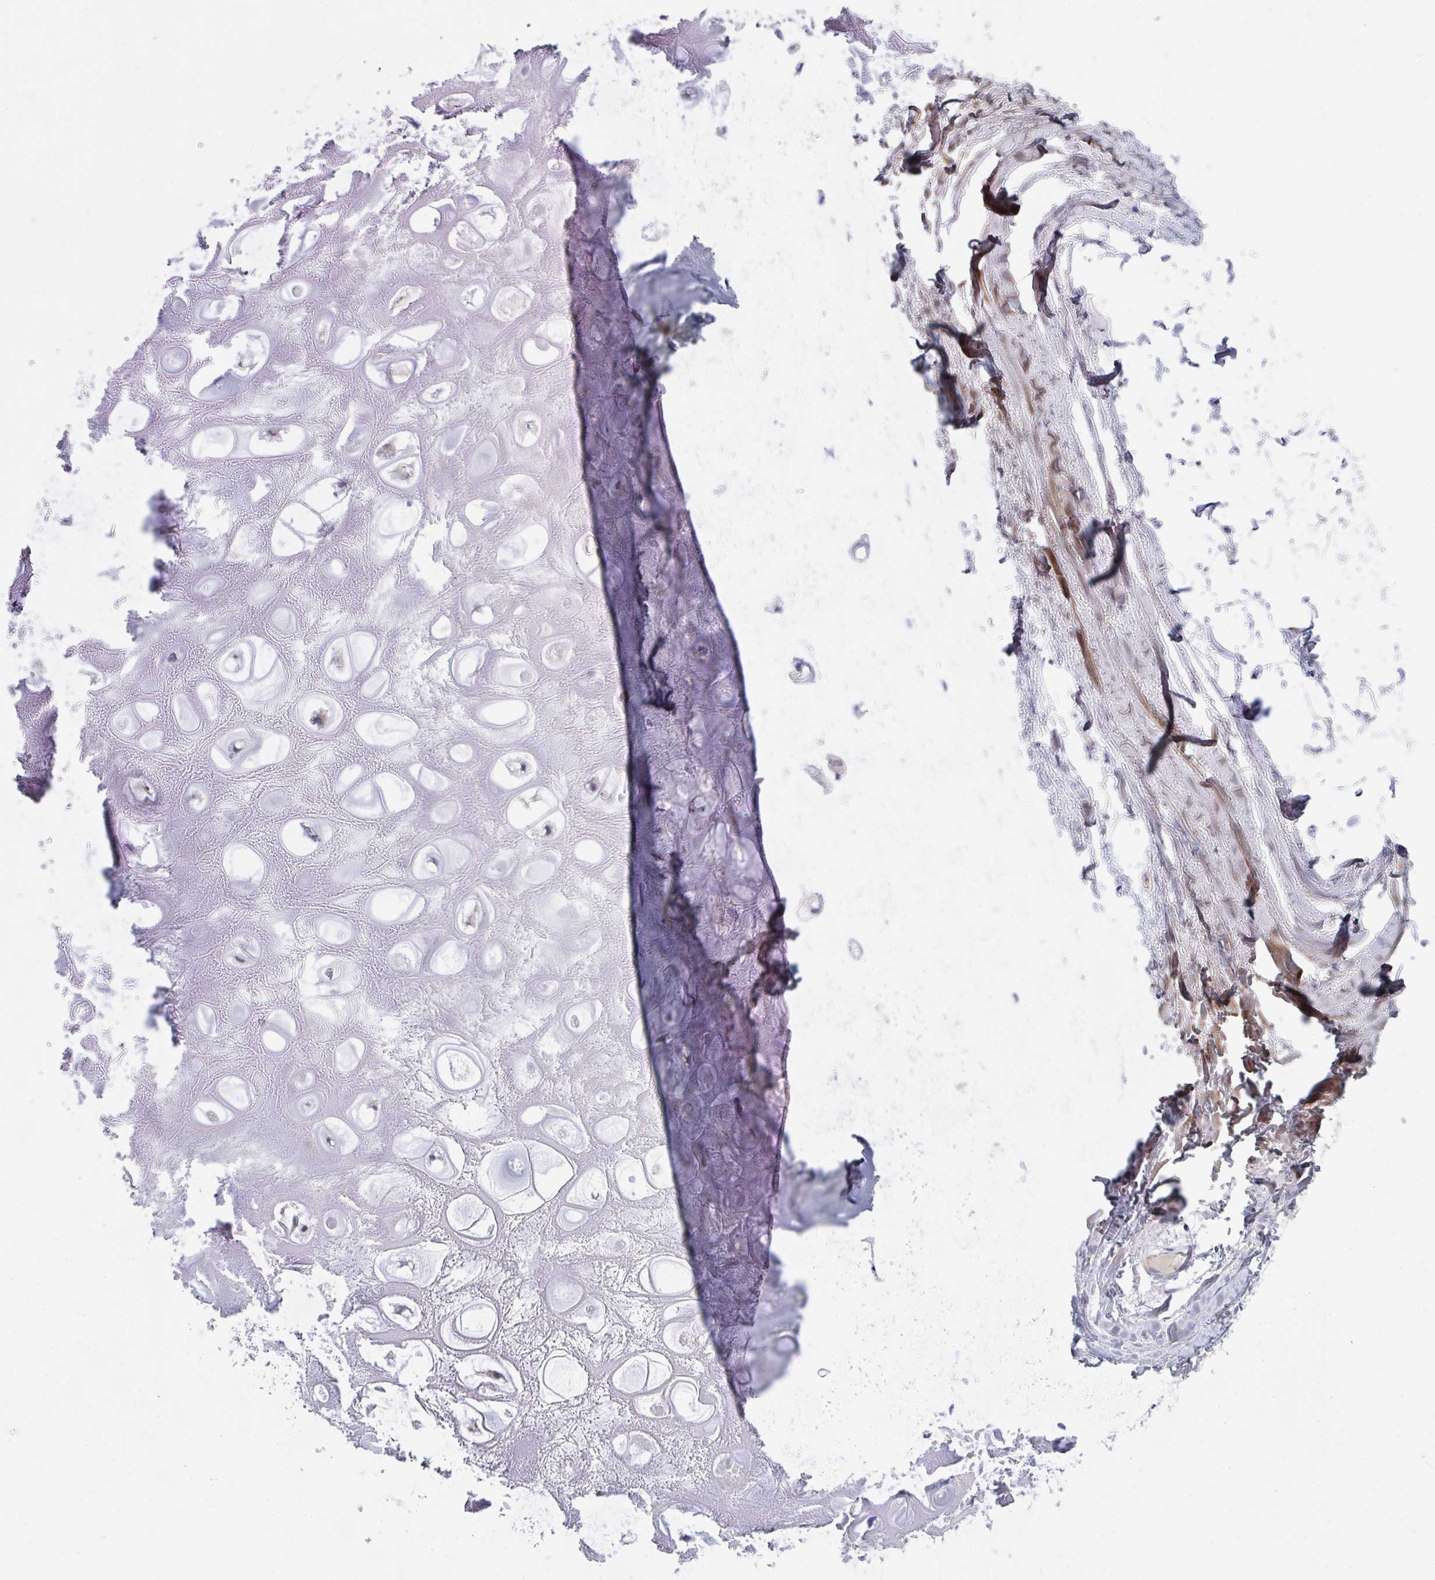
{"staining": {"intensity": "negative", "quantity": "none", "location": "none"}, "tissue": "soft tissue", "cell_type": "Chondrocytes", "image_type": "normal", "snomed": [{"axis": "morphology", "description": "Normal tissue, NOS"}, {"axis": "topography", "description": "Lymph node"}, {"axis": "topography", "description": "Cartilage tissue"}, {"axis": "topography", "description": "Nasopharynx"}], "caption": "Immunohistochemistry (IHC) of normal soft tissue reveals no positivity in chondrocytes.", "gene": "MRPS2", "patient": {"sex": "male", "age": 63}}